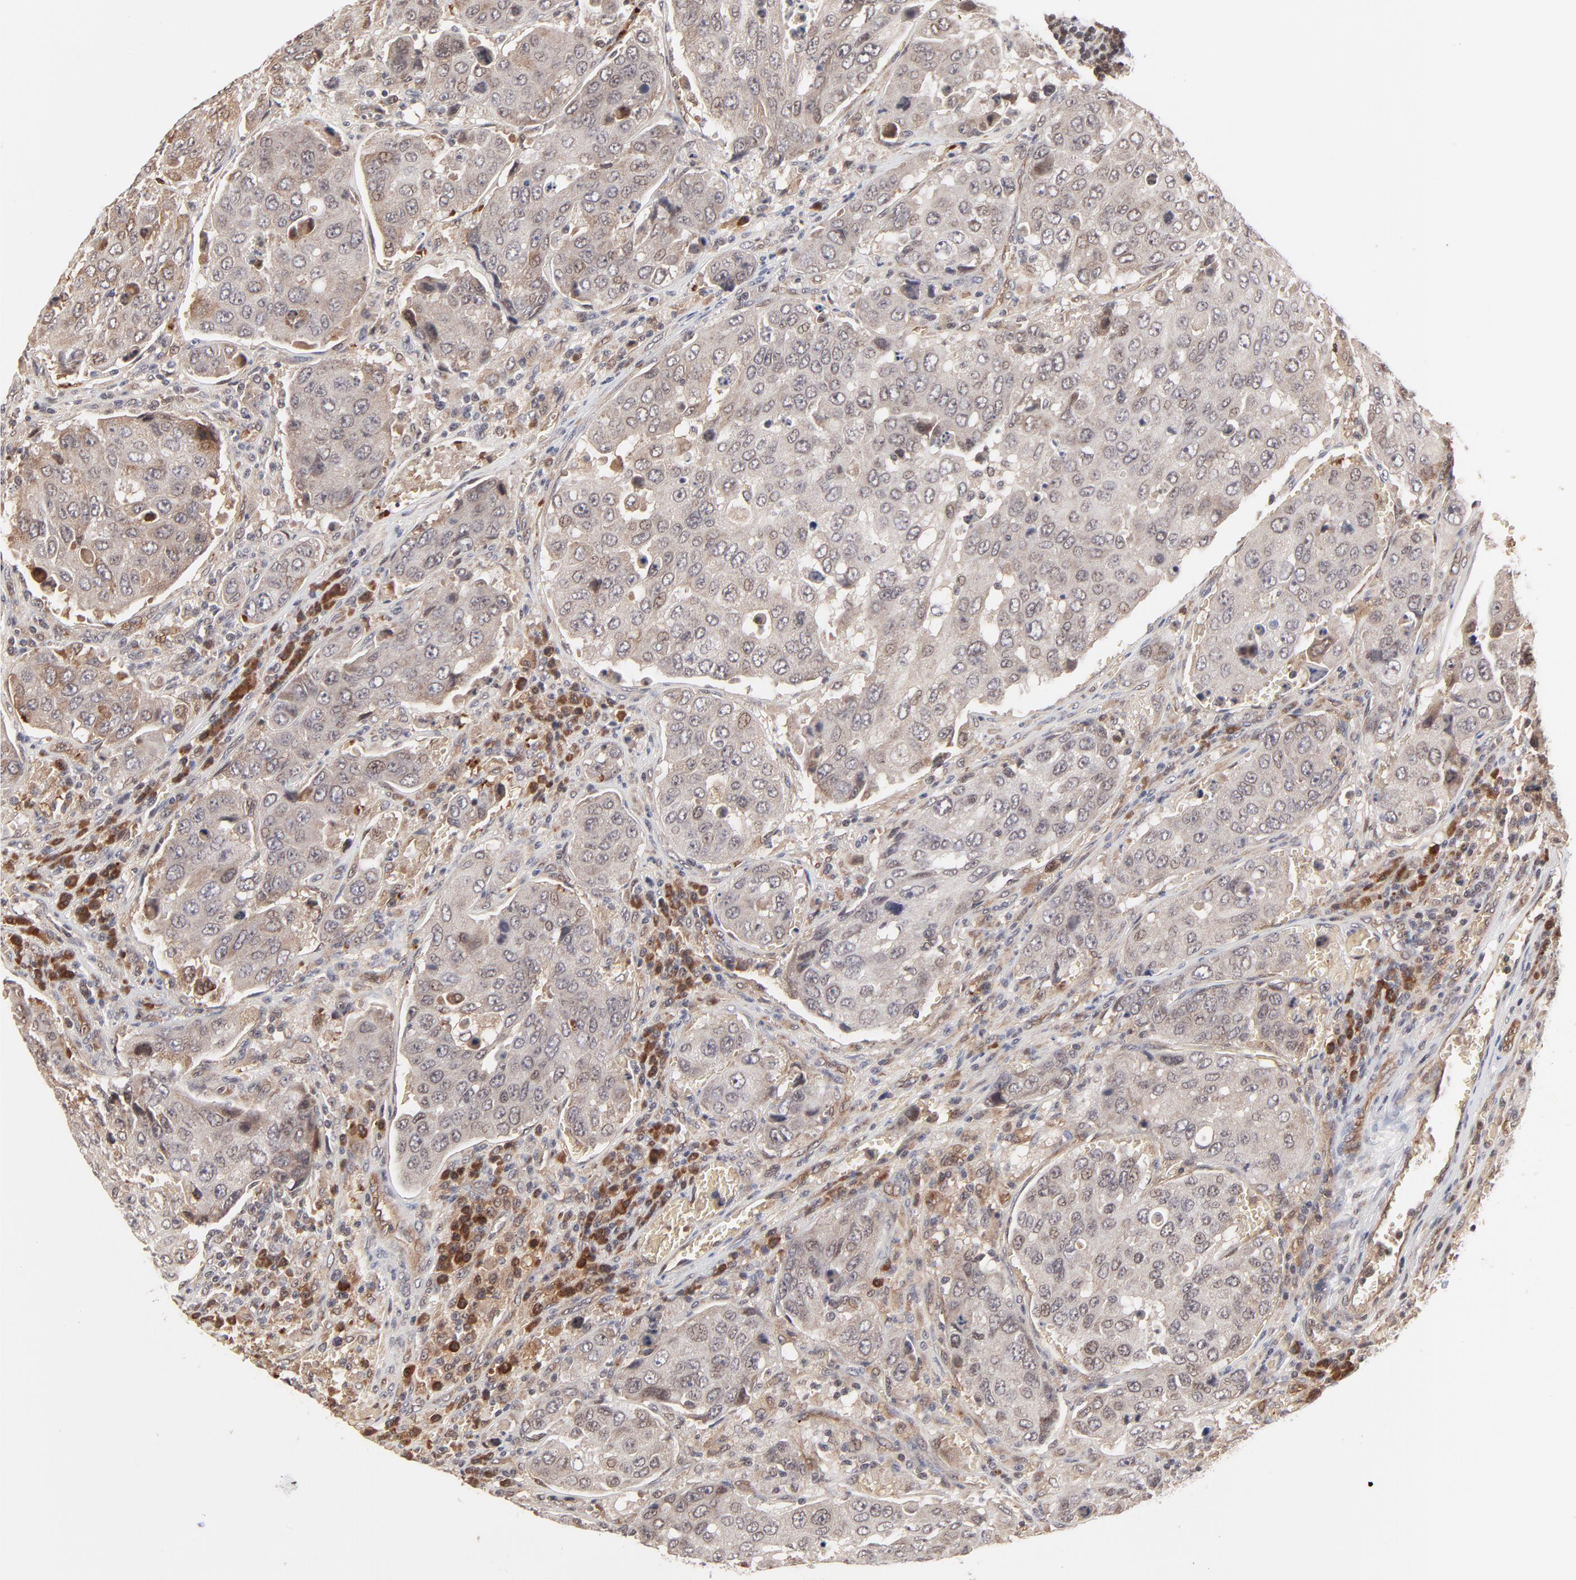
{"staining": {"intensity": "weak", "quantity": ">75%", "location": "cytoplasmic/membranous"}, "tissue": "urothelial cancer", "cell_type": "Tumor cells", "image_type": "cancer", "snomed": [{"axis": "morphology", "description": "Urothelial carcinoma, High grade"}, {"axis": "topography", "description": "Lymph node"}, {"axis": "topography", "description": "Urinary bladder"}], "caption": "Immunohistochemistry photomicrograph of neoplastic tissue: human urothelial cancer stained using immunohistochemistry exhibits low levels of weak protein expression localized specifically in the cytoplasmic/membranous of tumor cells, appearing as a cytoplasmic/membranous brown color.", "gene": "CASP10", "patient": {"sex": "male", "age": 51}}